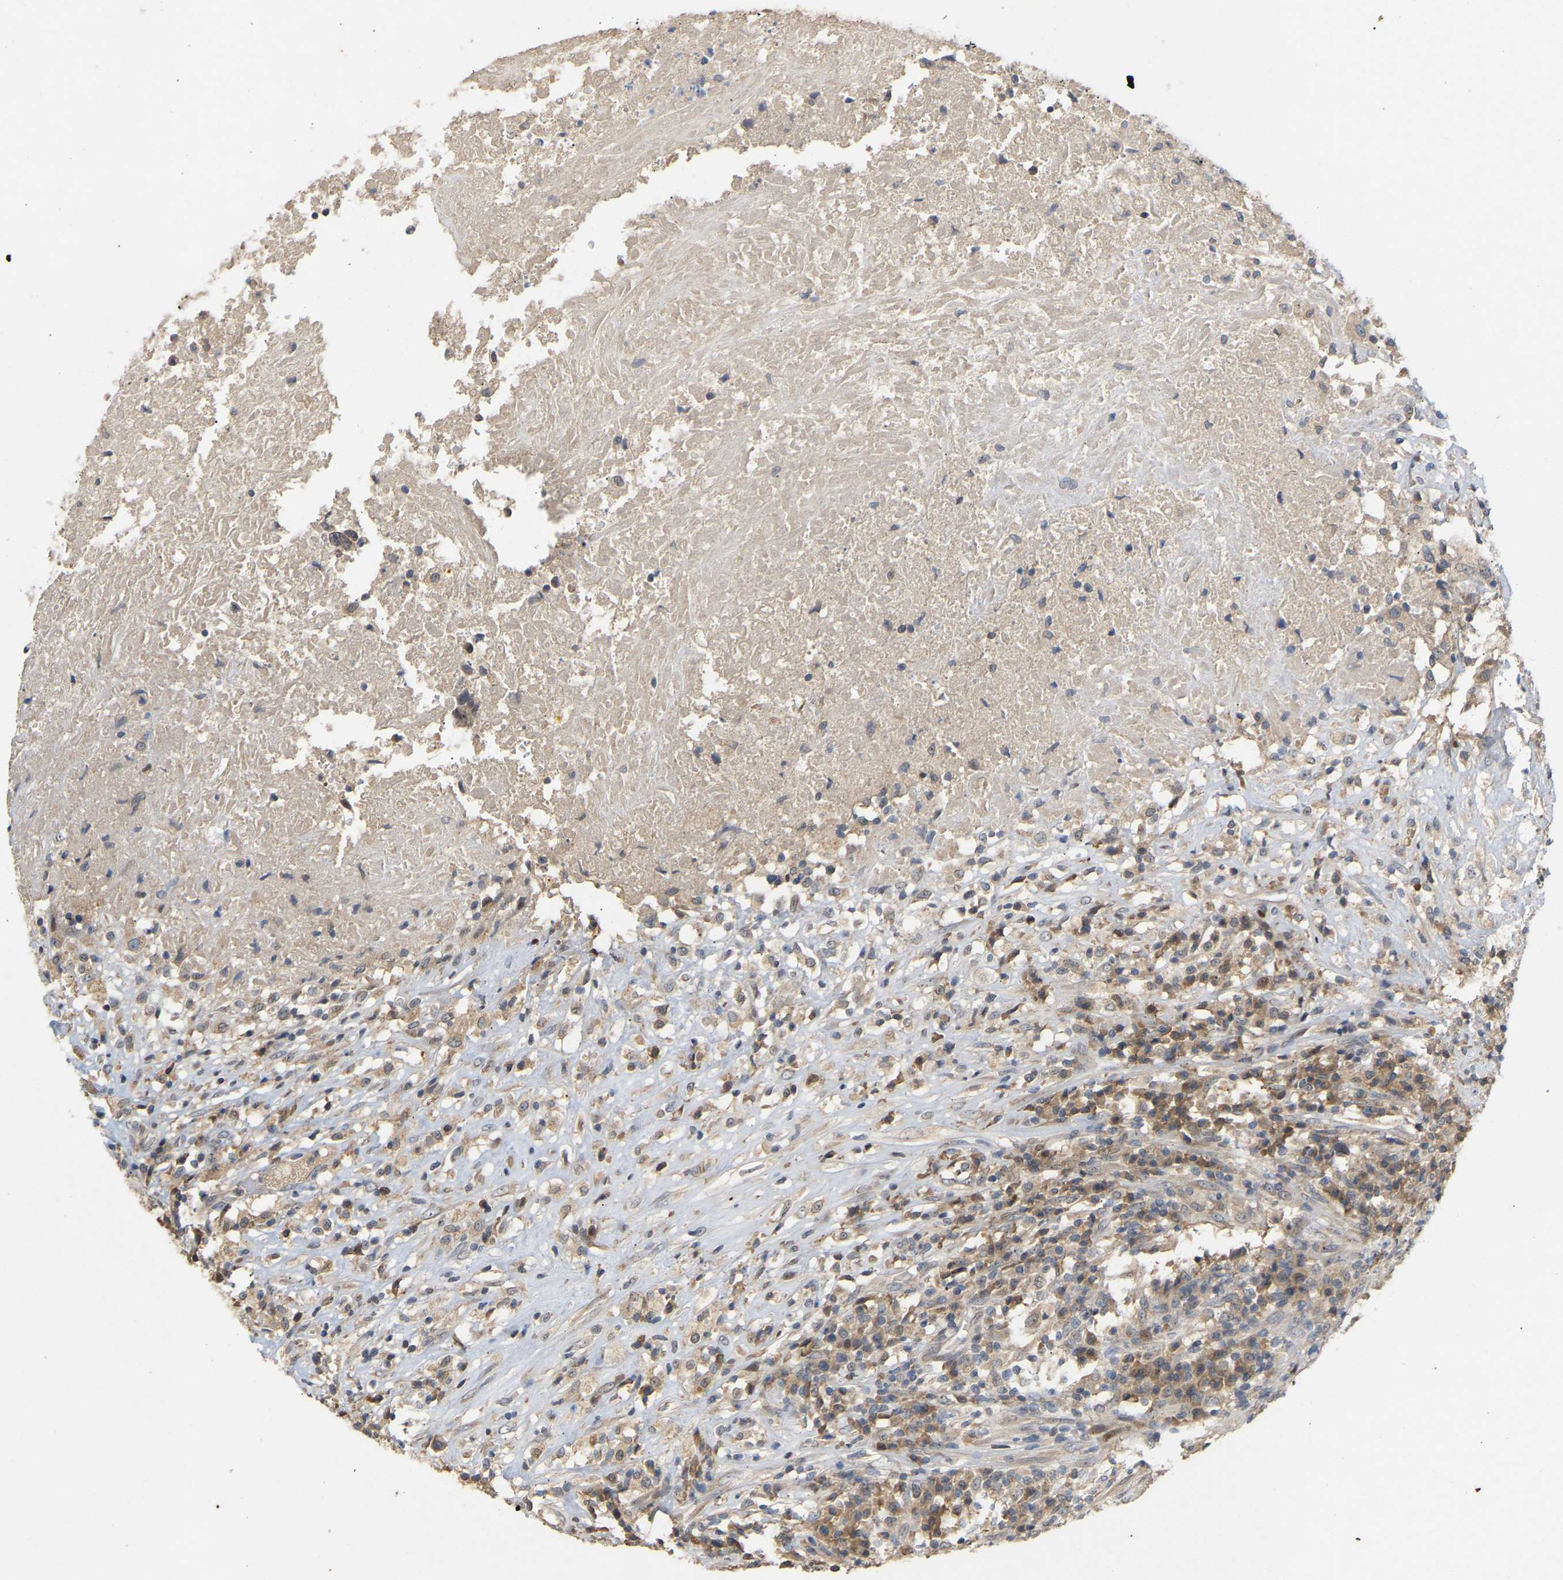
{"staining": {"intensity": "moderate", "quantity": "<25%", "location": "cytoplasmic/membranous,nuclear"}, "tissue": "testis cancer", "cell_type": "Tumor cells", "image_type": "cancer", "snomed": [{"axis": "morphology", "description": "Necrosis, NOS"}, {"axis": "morphology", "description": "Carcinoma, Embryonal, NOS"}, {"axis": "topography", "description": "Testis"}], "caption": "Embryonal carcinoma (testis) stained with a protein marker displays moderate staining in tumor cells.", "gene": "PTPN4", "patient": {"sex": "male", "age": 19}}